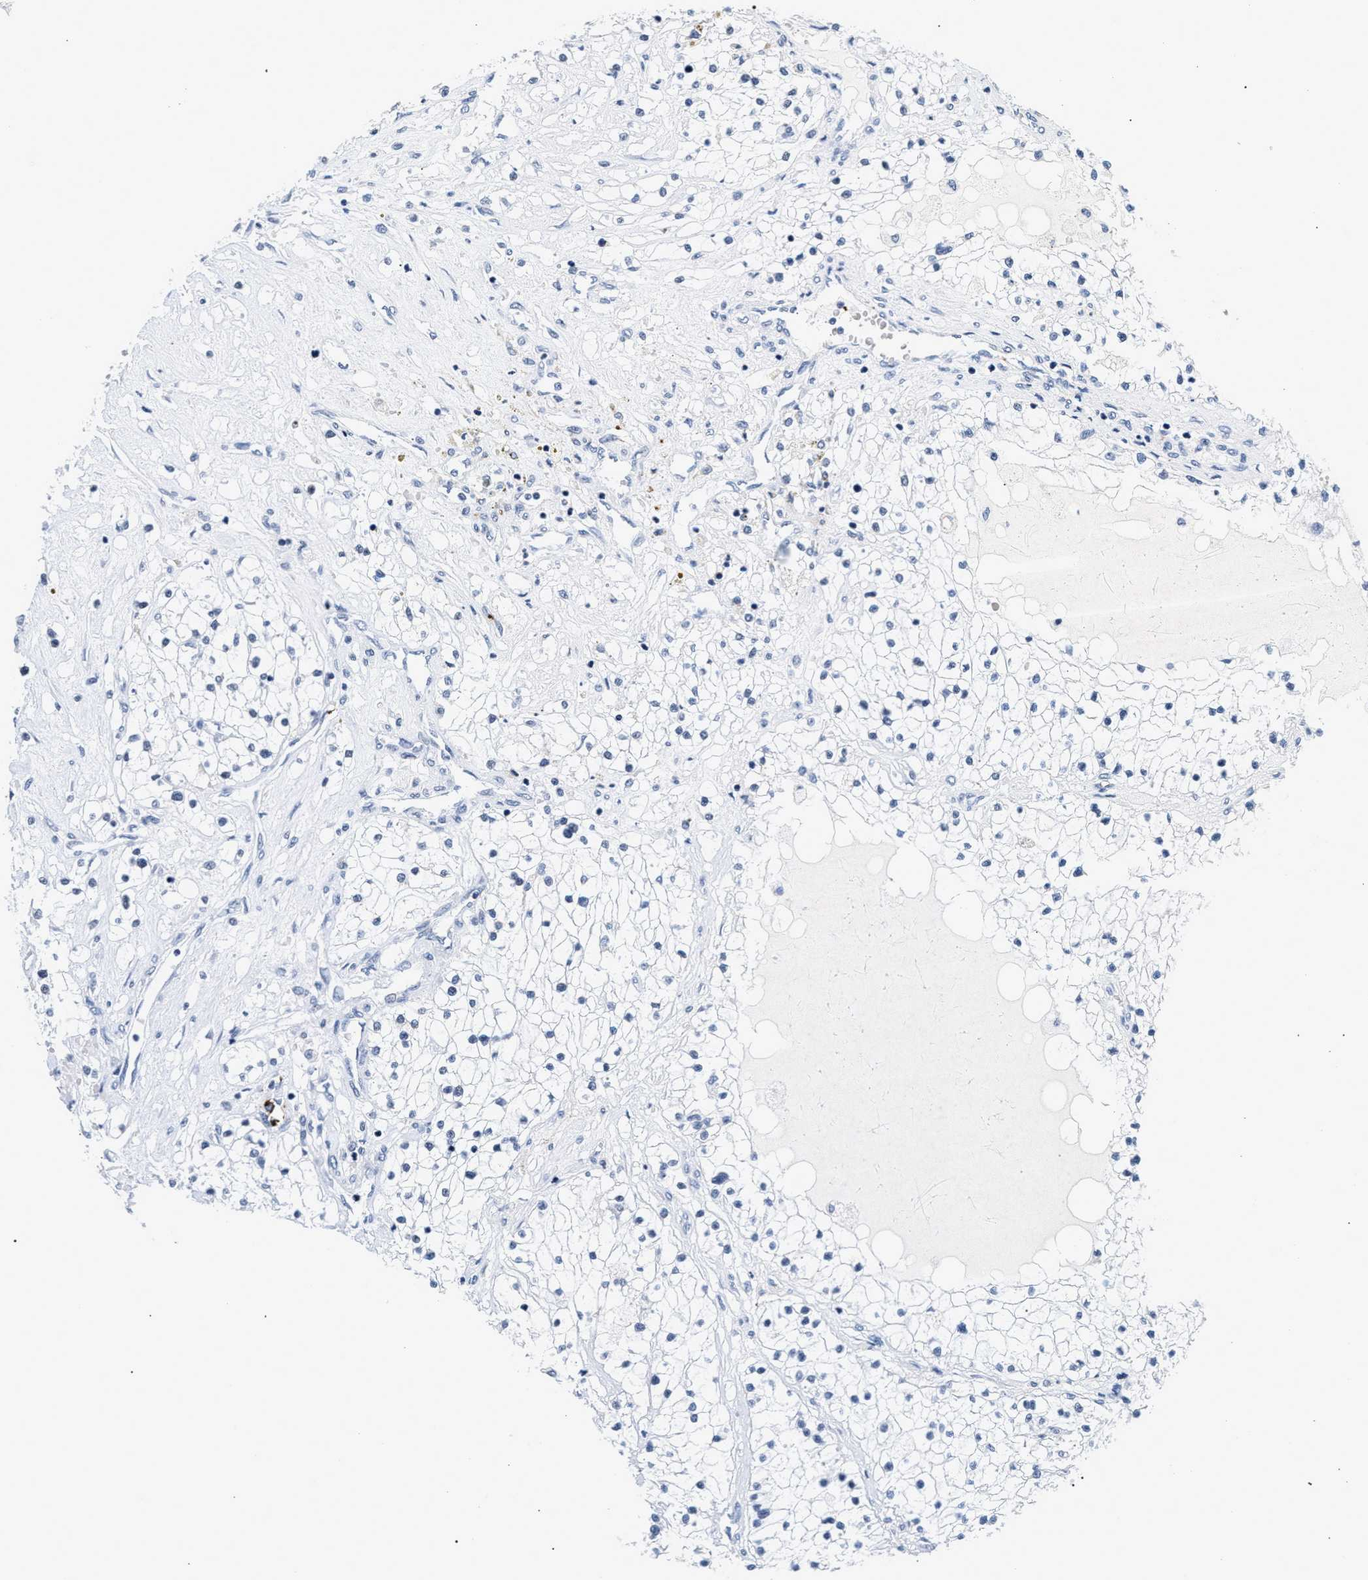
{"staining": {"intensity": "negative", "quantity": "none", "location": "none"}, "tissue": "renal cancer", "cell_type": "Tumor cells", "image_type": "cancer", "snomed": [{"axis": "morphology", "description": "Adenocarcinoma, NOS"}, {"axis": "topography", "description": "Kidney"}], "caption": "High power microscopy micrograph of an immunohistochemistry (IHC) micrograph of adenocarcinoma (renal), revealing no significant expression in tumor cells.", "gene": "RAD21", "patient": {"sex": "male", "age": 68}}